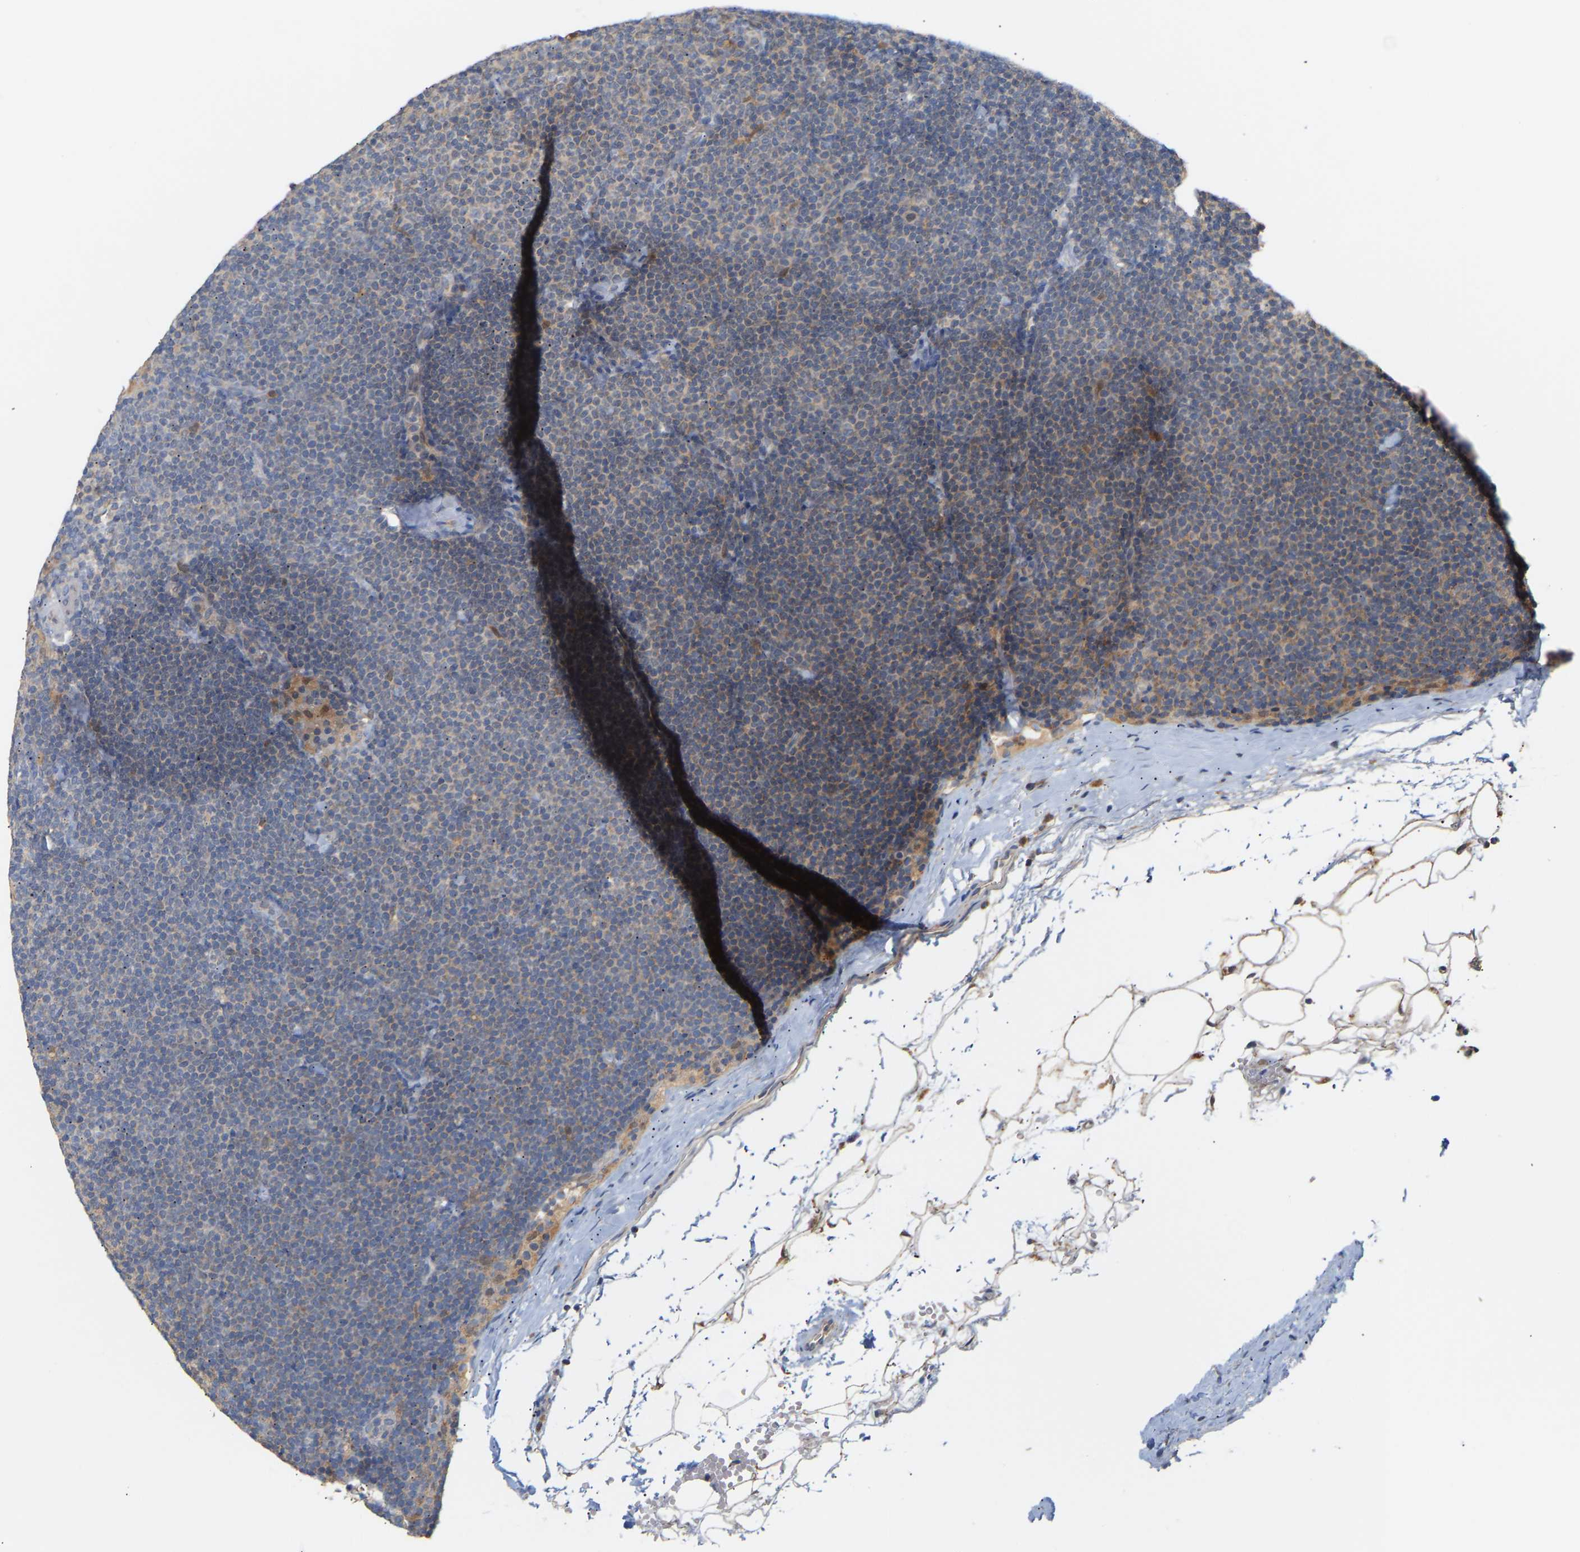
{"staining": {"intensity": "weak", "quantity": "<25%", "location": "cytoplasmic/membranous"}, "tissue": "lymphoma", "cell_type": "Tumor cells", "image_type": "cancer", "snomed": [{"axis": "morphology", "description": "Malignant lymphoma, non-Hodgkin's type, Low grade"}, {"axis": "topography", "description": "Lymph node"}], "caption": "This is an IHC photomicrograph of human low-grade malignant lymphoma, non-Hodgkin's type. There is no staining in tumor cells.", "gene": "TPMT", "patient": {"sex": "female", "age": 53}}